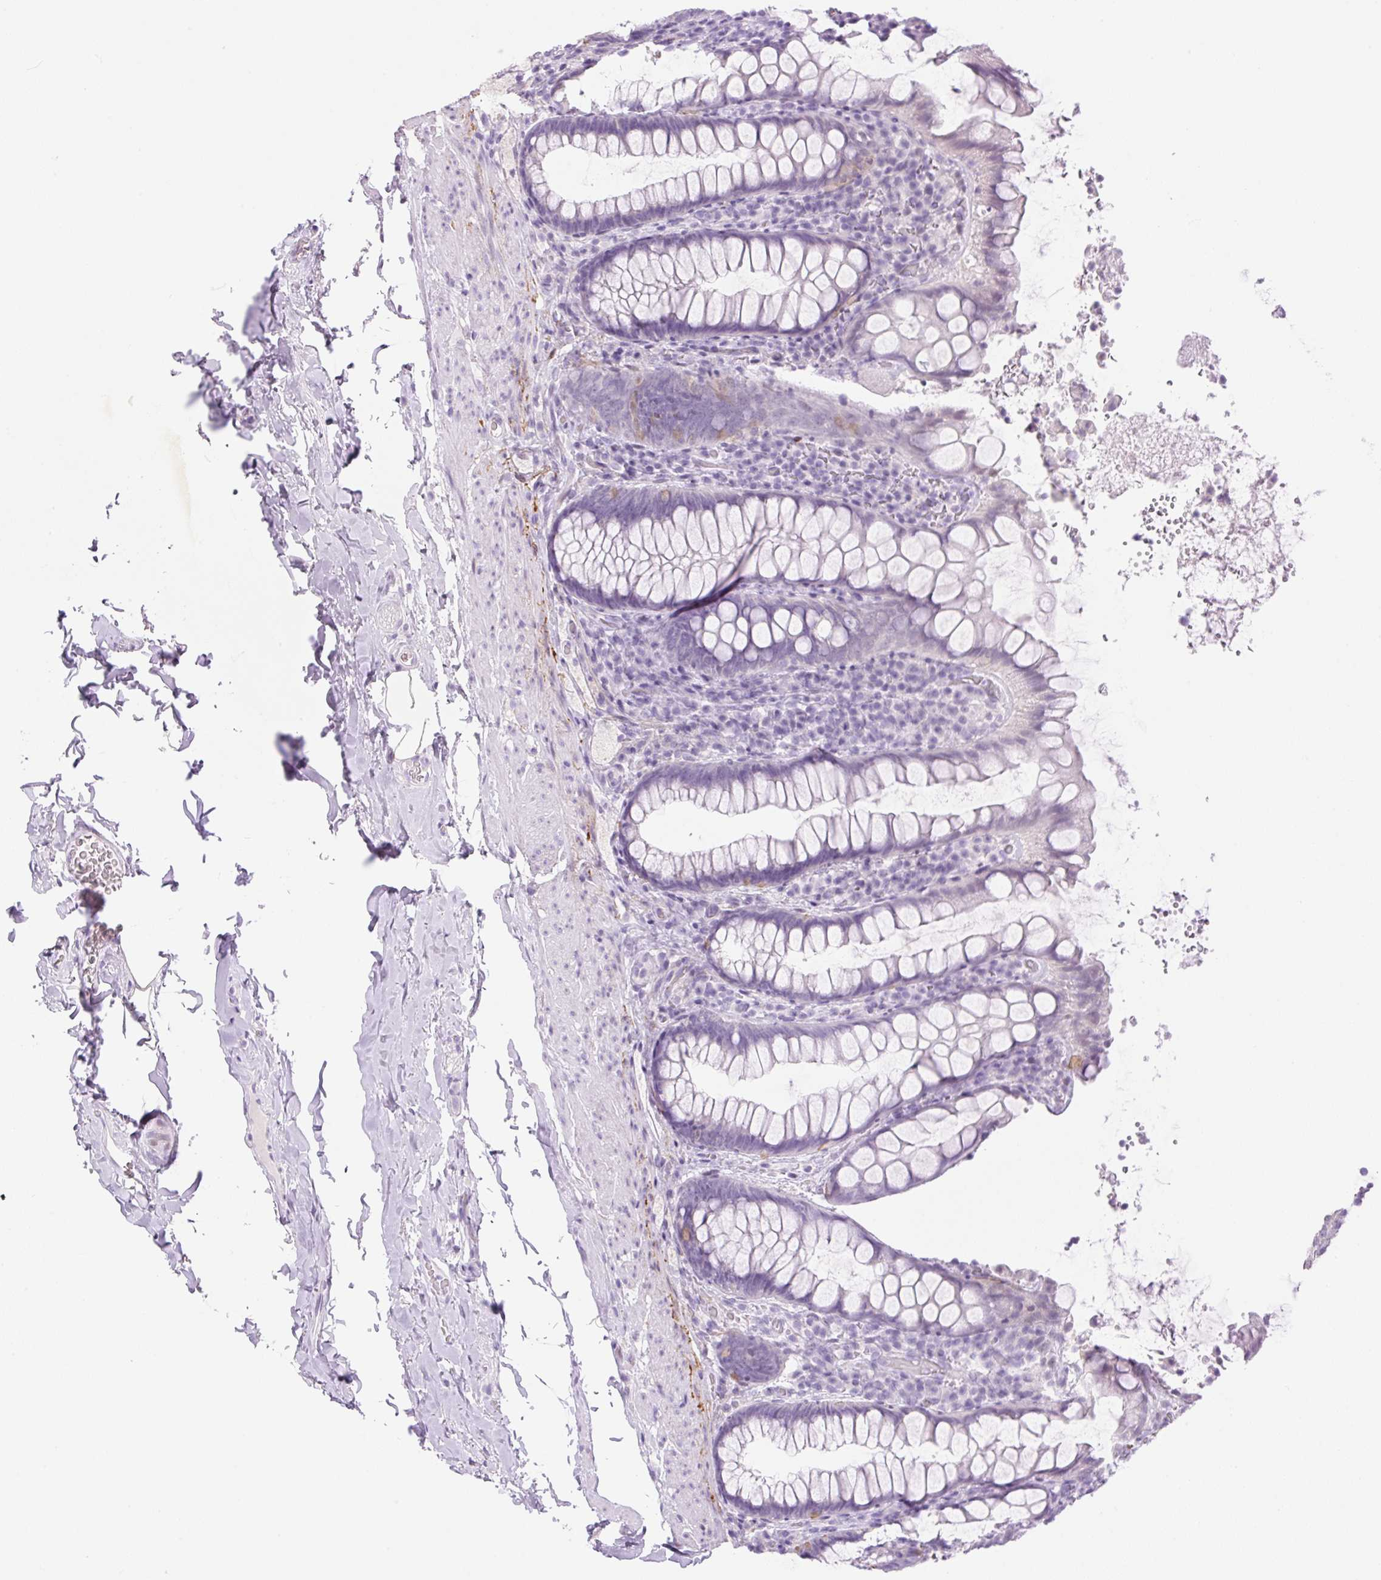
{"staining": {"intensity": "negative", "quantity": "none", "location": "none"}, "tissue": "rectum", "cell_type": "Glandular cells", "image_type": "normal", "snomed": [{"axis": "morphology", "description": "Normal tissue, NOS"}, {"axis": "topography", "description": "Rectum"}], "caption": "Immunohistochemistry (IHC) image of unremarkable rectum: human rectum stained with DAB (3,3'-diaminobenzidine) displays no significant protein expression in glandular cells.", "gene": "SP140L", "patient": {"sex": "female", "age": 69}}